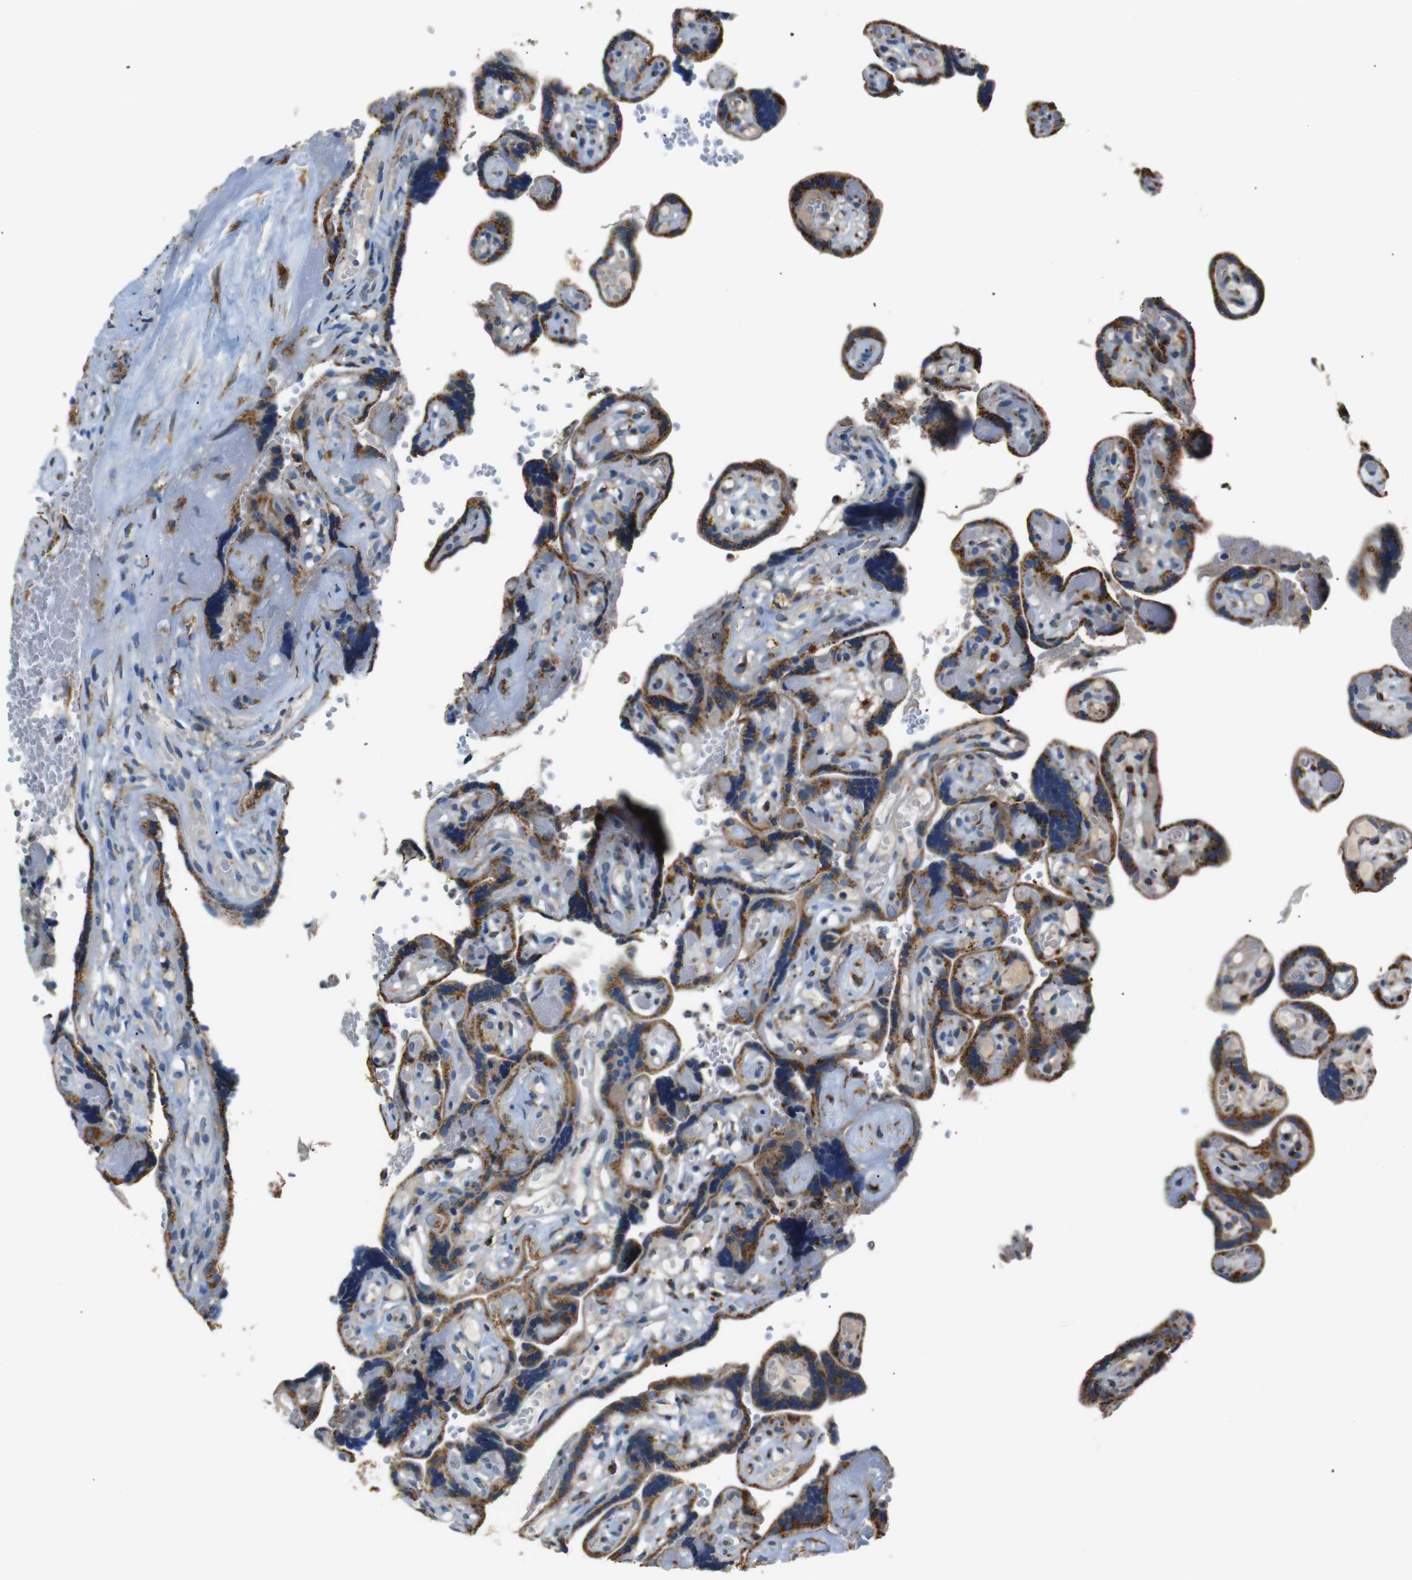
{"staining": {"intensity": "strong", "quantity": ">75%", "location": "cytoplasmic/membranous"}, "tissue": "placenta", "cell_type": "Decidual cells", "image_type": "normal", "snomed": [{"axis": "morphology", "description": "Normal tissue, NOS"}, {"axis": "topography", "description": "Placenta"}], "caption": "A brown stain labels strong cytoplasmic/membranous staining of a protein in decidual cells of benign placenta.", "gene": "TMED2", "patient": {"sex": "female", "age": 30}}